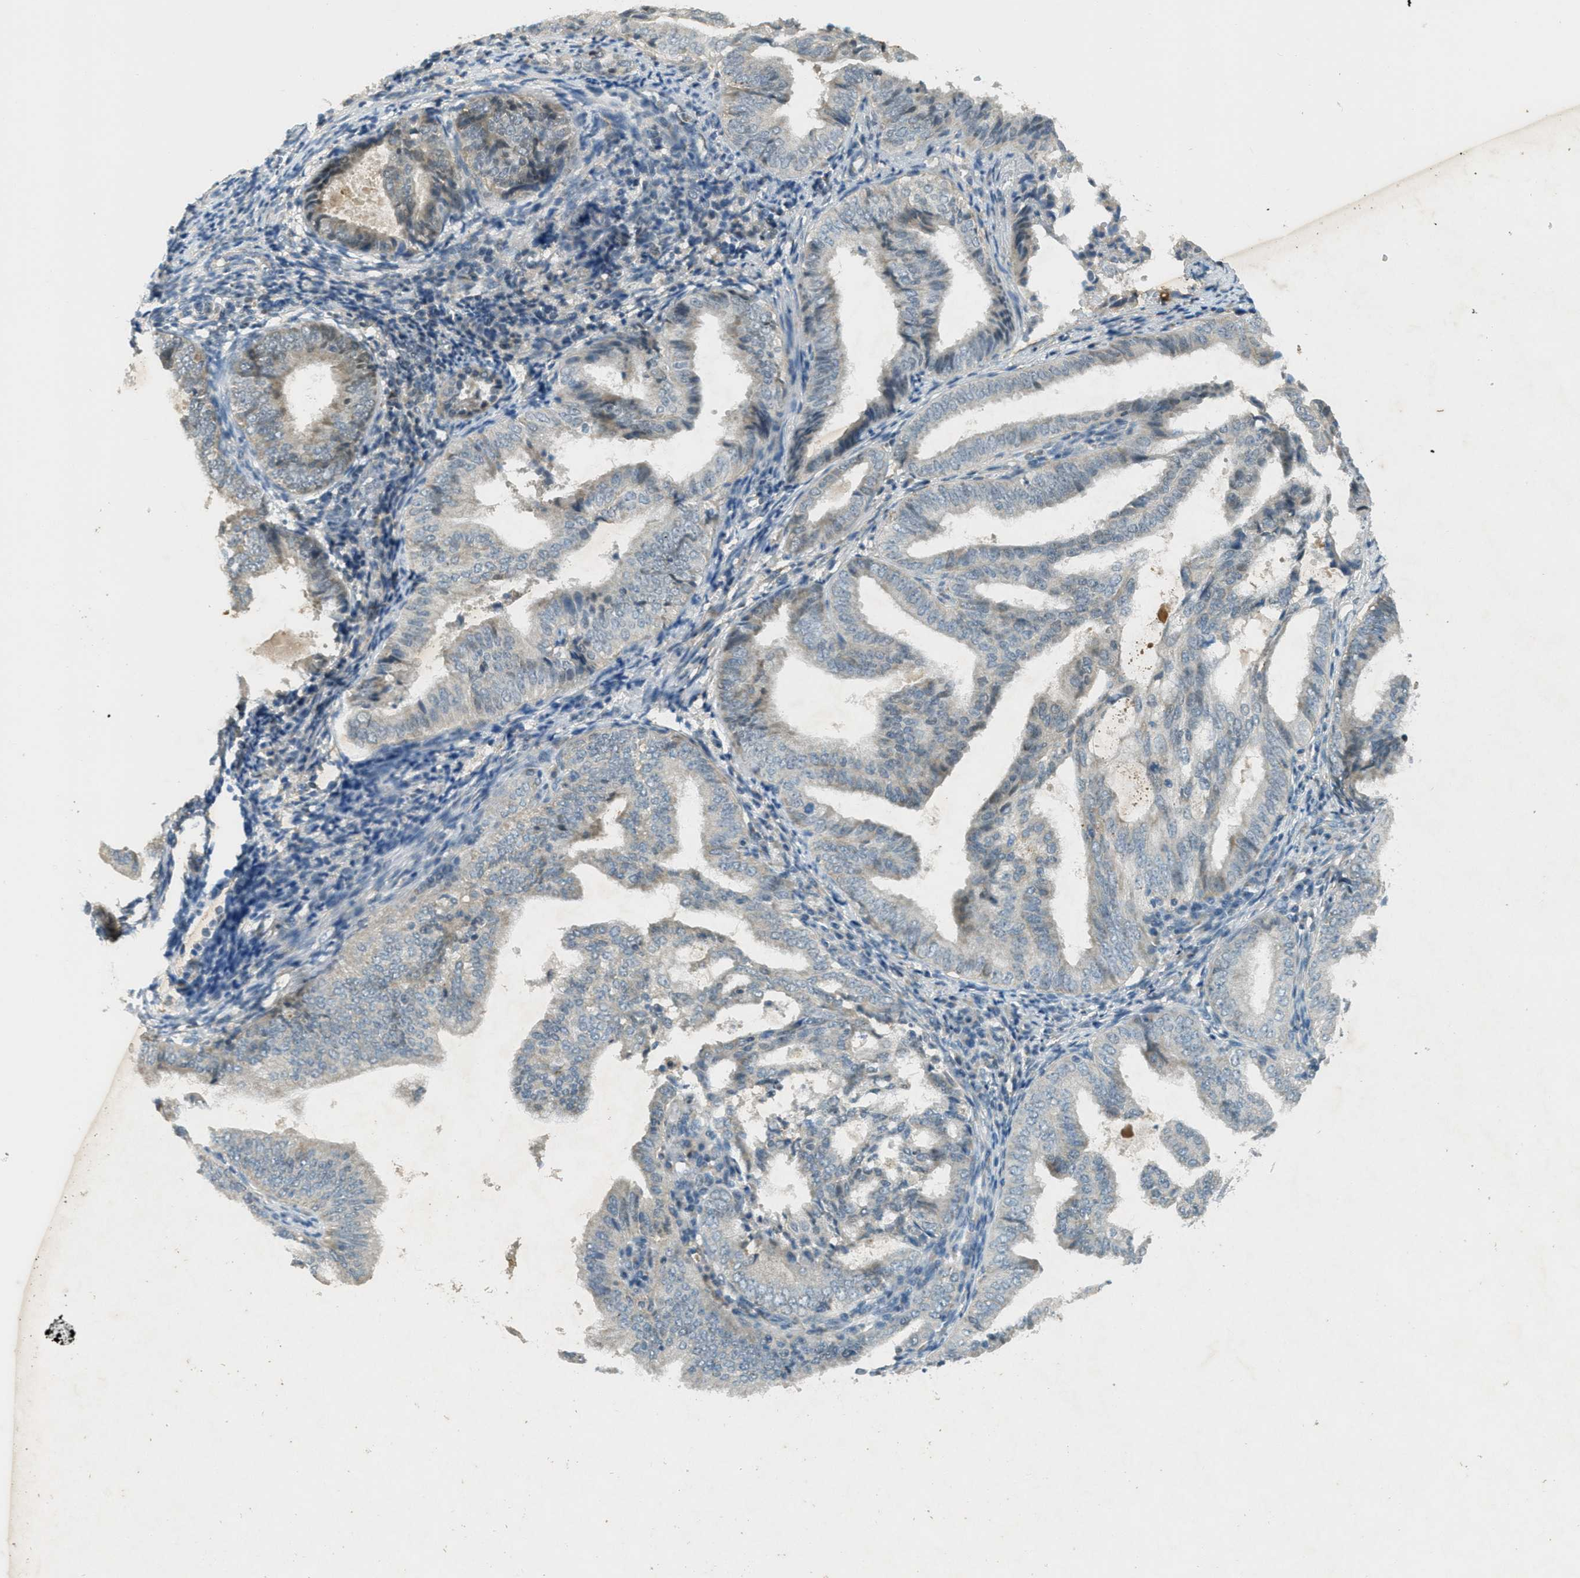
{"staining": {"intensity": "weak", "quantity": "<25%", "location": "cytoplasmic/membranous"}, "tissue": "endometrial cancer", "cell_type": "Tumor cells", "image_type": "cancer", "snomed": [{"axis": "morphology", "description": "Adenocarcinoma, NOS"}, {"axis": "topography", "description": "Endometrium"}], "caption": "IHC histopathology image of human endometrial cancer stained for a protein (brown), which displays no expression in tumor cells.", "gene": "TCF20", "patient": {"sex": "female", "age": 58}}